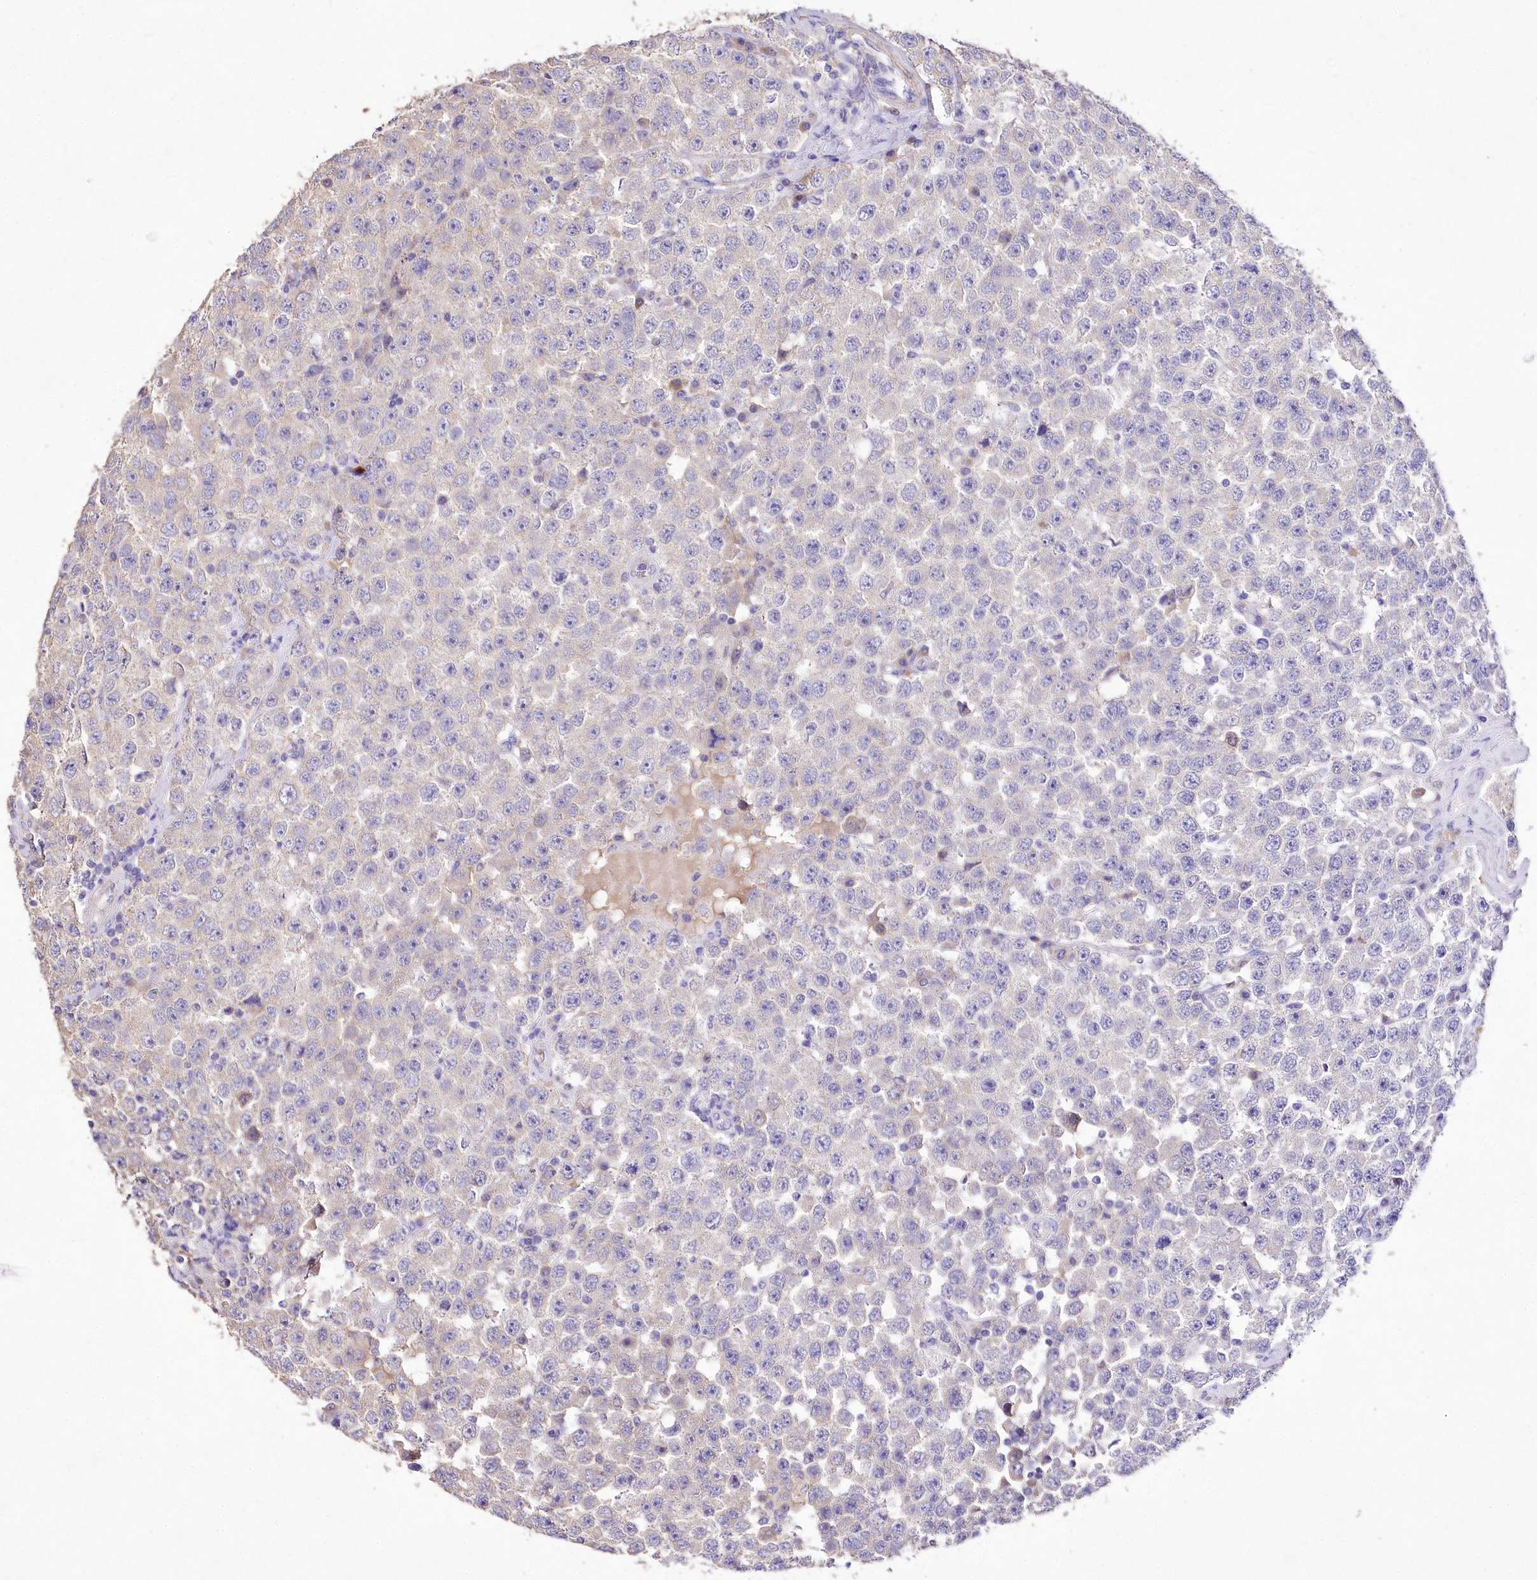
{"staining": {"intensity": "negative", "quantity": "none", "location": "none"}, "tissue": "testis cancer", "cell_type": "Tumor cells", "image_type": "cancer", "snomed": [{"axis": "morphology", "description": "Seminoma, NOS"}, {"axis": "topography", "description": "Testis"}], "caption": "This is an immunohistochemistry photomicrograph of testis cancer. There is no positivity in tumor cells.", "gene": "PCYOX1L", "patient": {"sex": "male", "age": 28}}